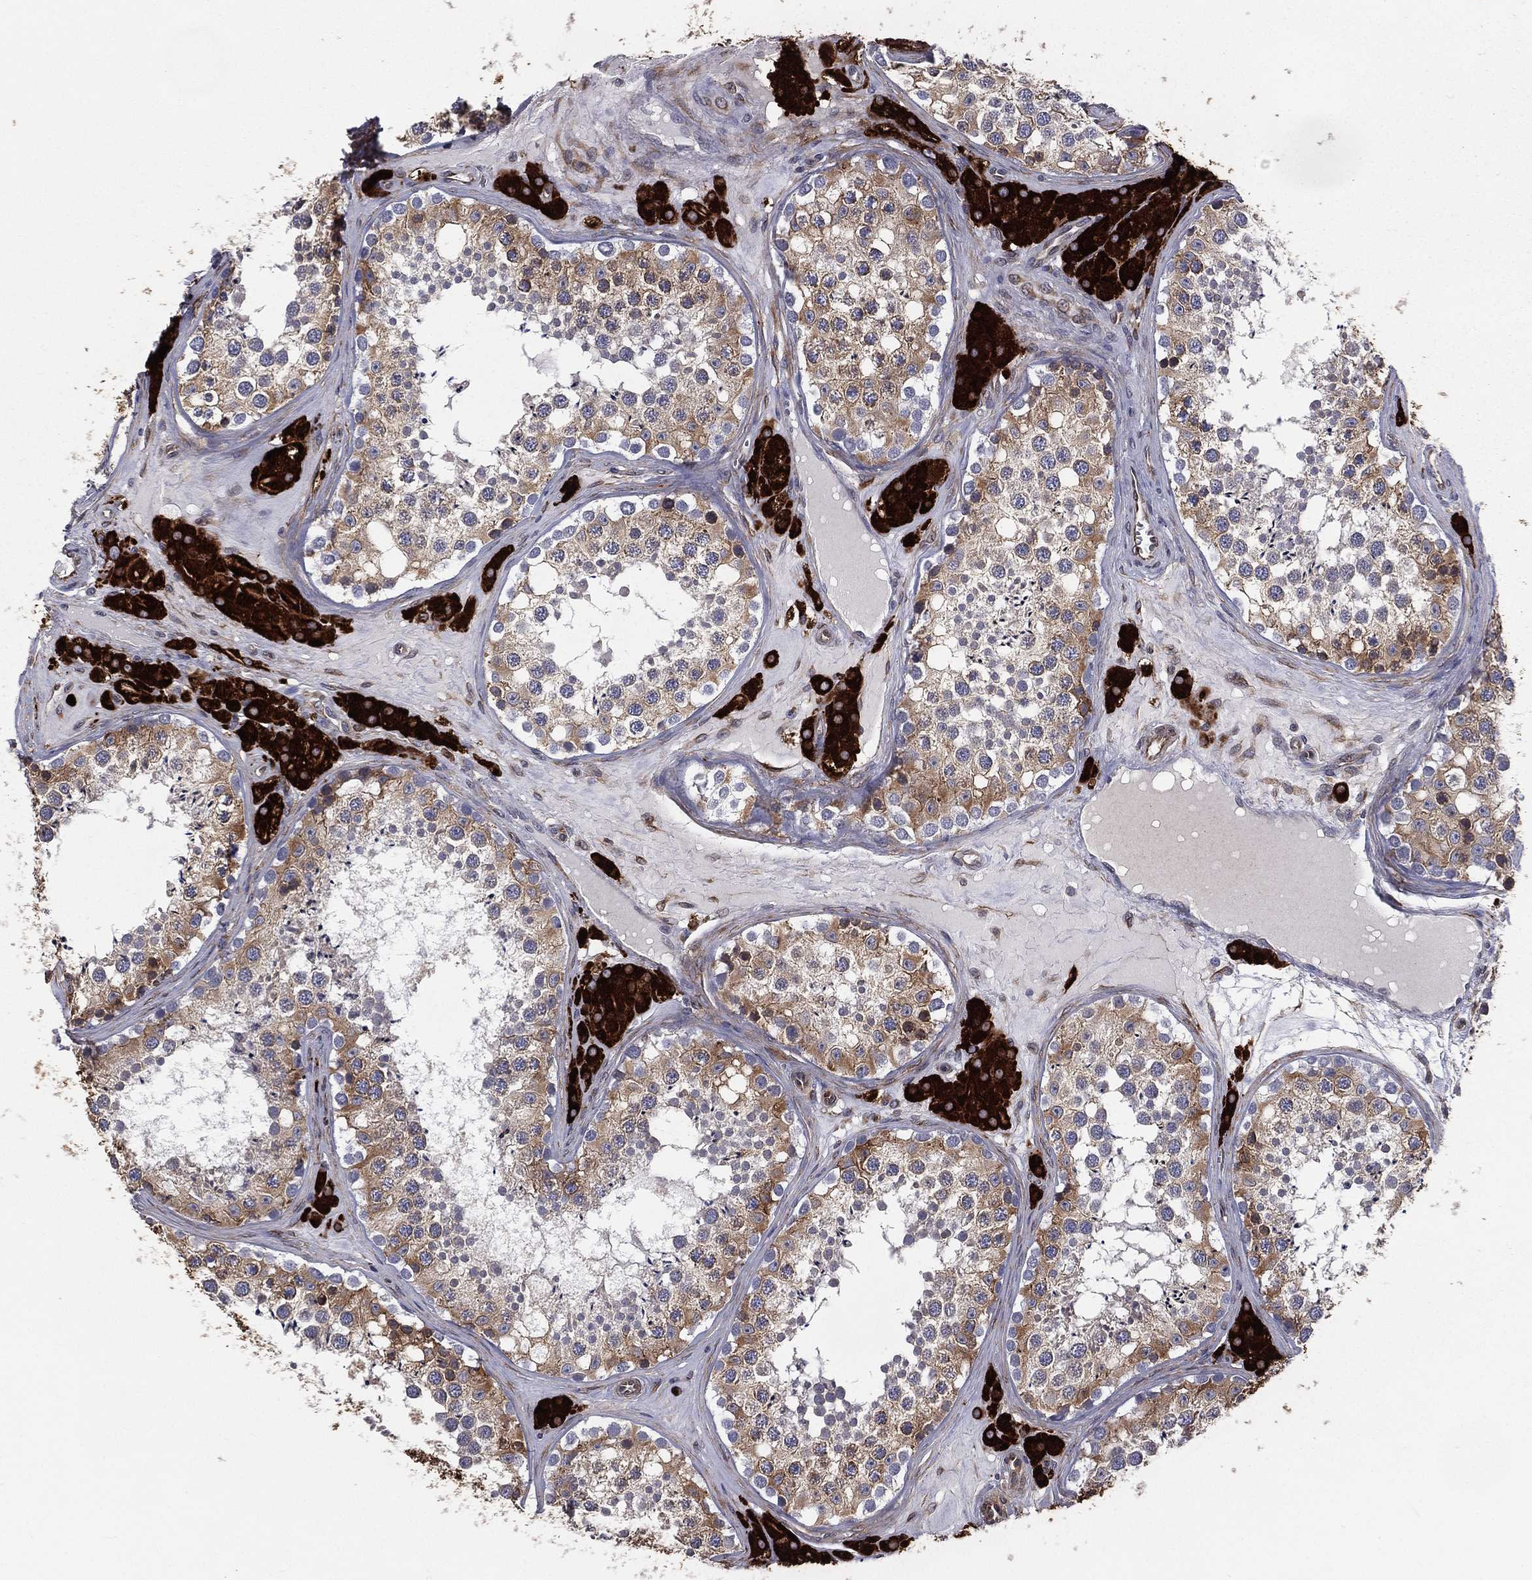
{"staining": {"intensity": "moderate", "quantity": ">75%", "location": "cytoplasmic/membranous"}, "tissue": "testis", "cell_type": "Cells in seminiferous ducts", "image_type": "normal", "snomed": [{"axis": "morphology", "description": "Normal tissue, NOS"}, {"axis": "topography", "description": "Testis"}], "caption": "IHC staining of normal testis, which displays medium levels of moderate cytoplasmic/membranous positivity in approximately >75% of cells in seminiferous ducts indicating moderate cytoplasmic/membranous protein expression. The staining was performed using DAB (3,3'-diaminobenzidine) (brown) for protein detection and nuclei were counterstained in hematoxylin (blue).", "gene": "PGRMC1", "patient": {"sex": "male", "age": 31}}